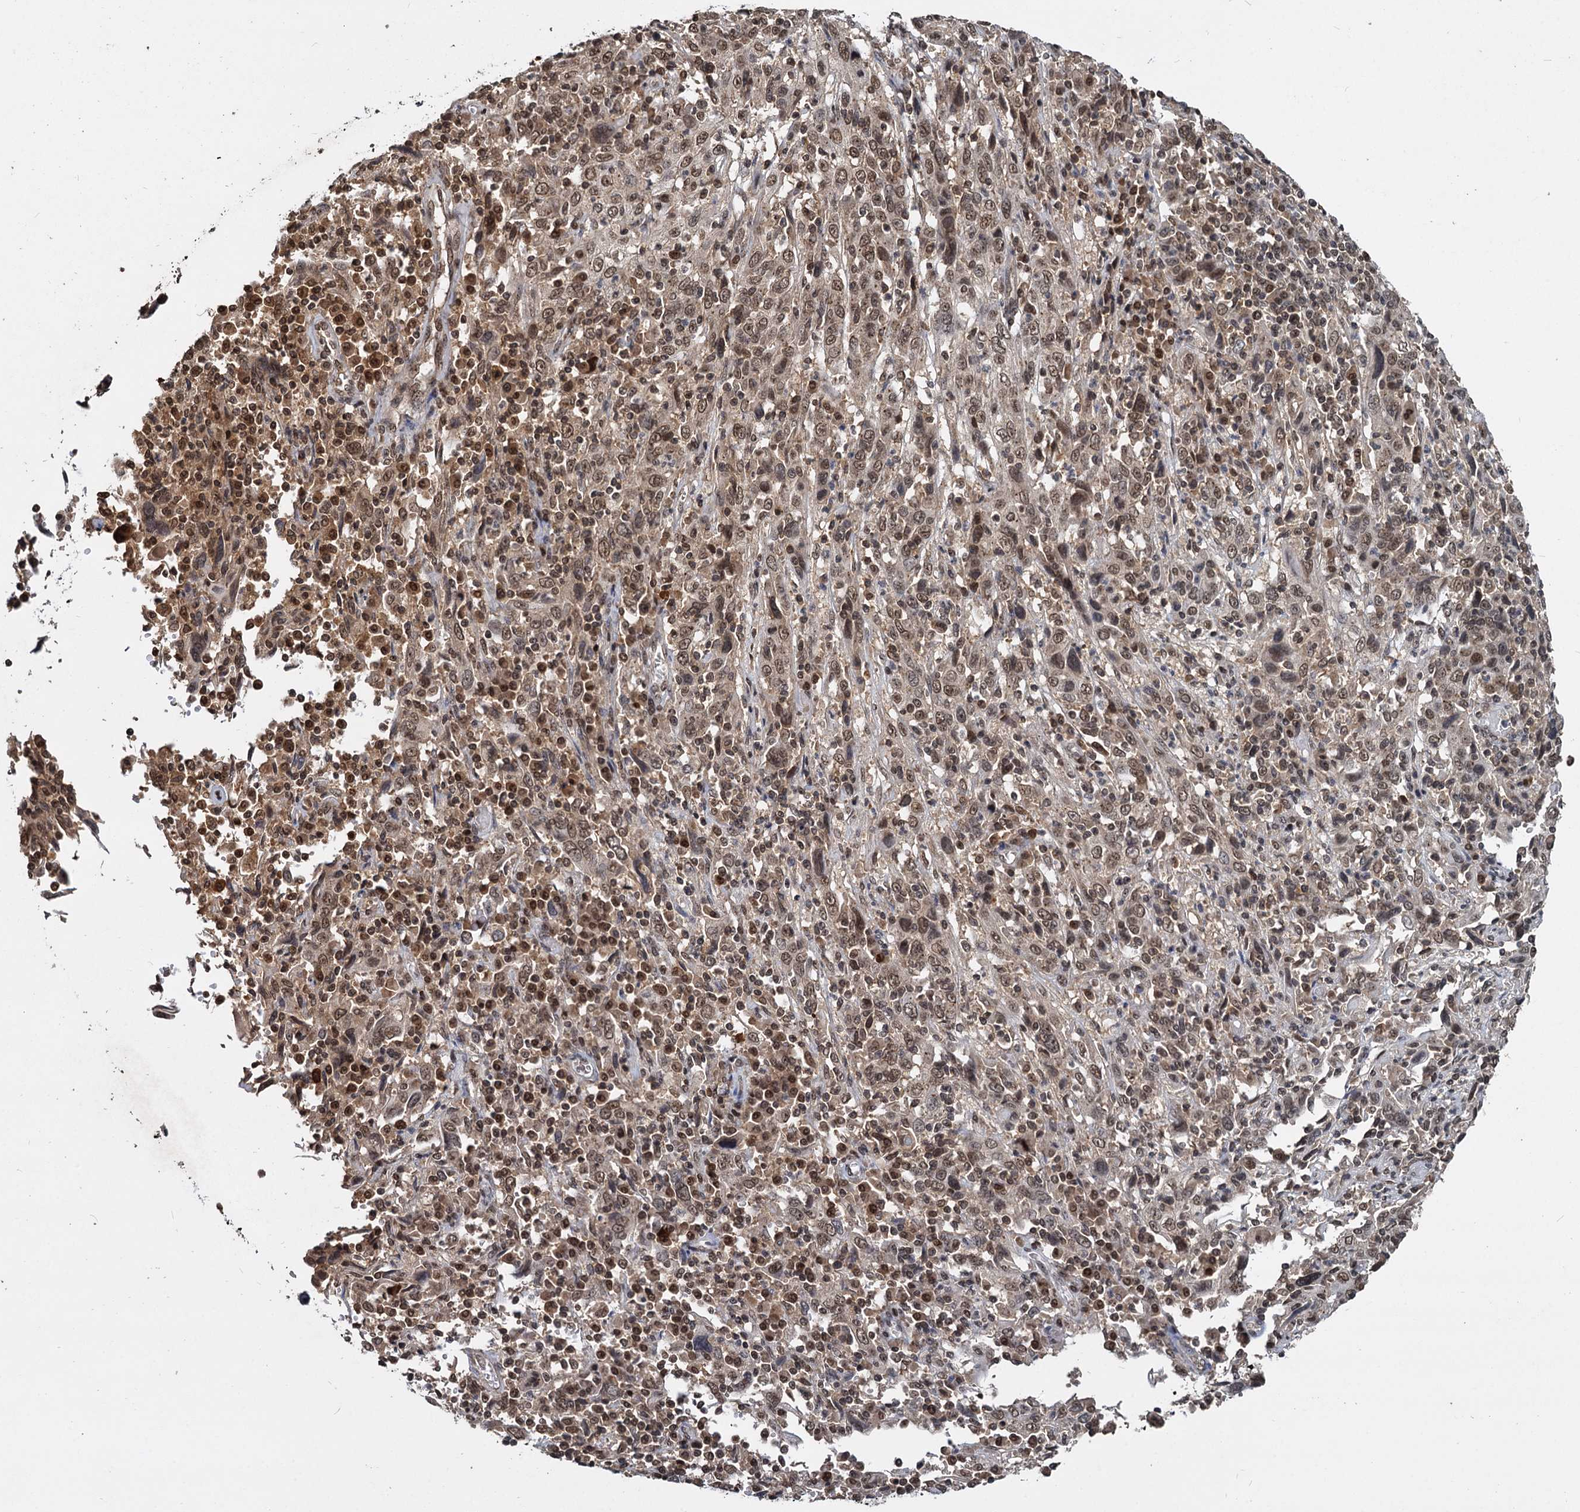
{"staining": {"intensity": "moderate", "quantity": ">75%", "location": "nuclear"}, "tissue": "cervical cancer", "cell_type": "Tumor cells", "image_type": "cancer", "snomed": [{"axis": "morphology", "description": "Squamous cell carcinoma, NOS"}, {"axis": "topography", "description": "Cervix"}], "caption": "Moderate nuclear staining is identified in about >75% of tumor cells in cervical squamous cell carcinoma.", "gene": "FAM216B", "patient": {"sex": "female", "age": 46}}